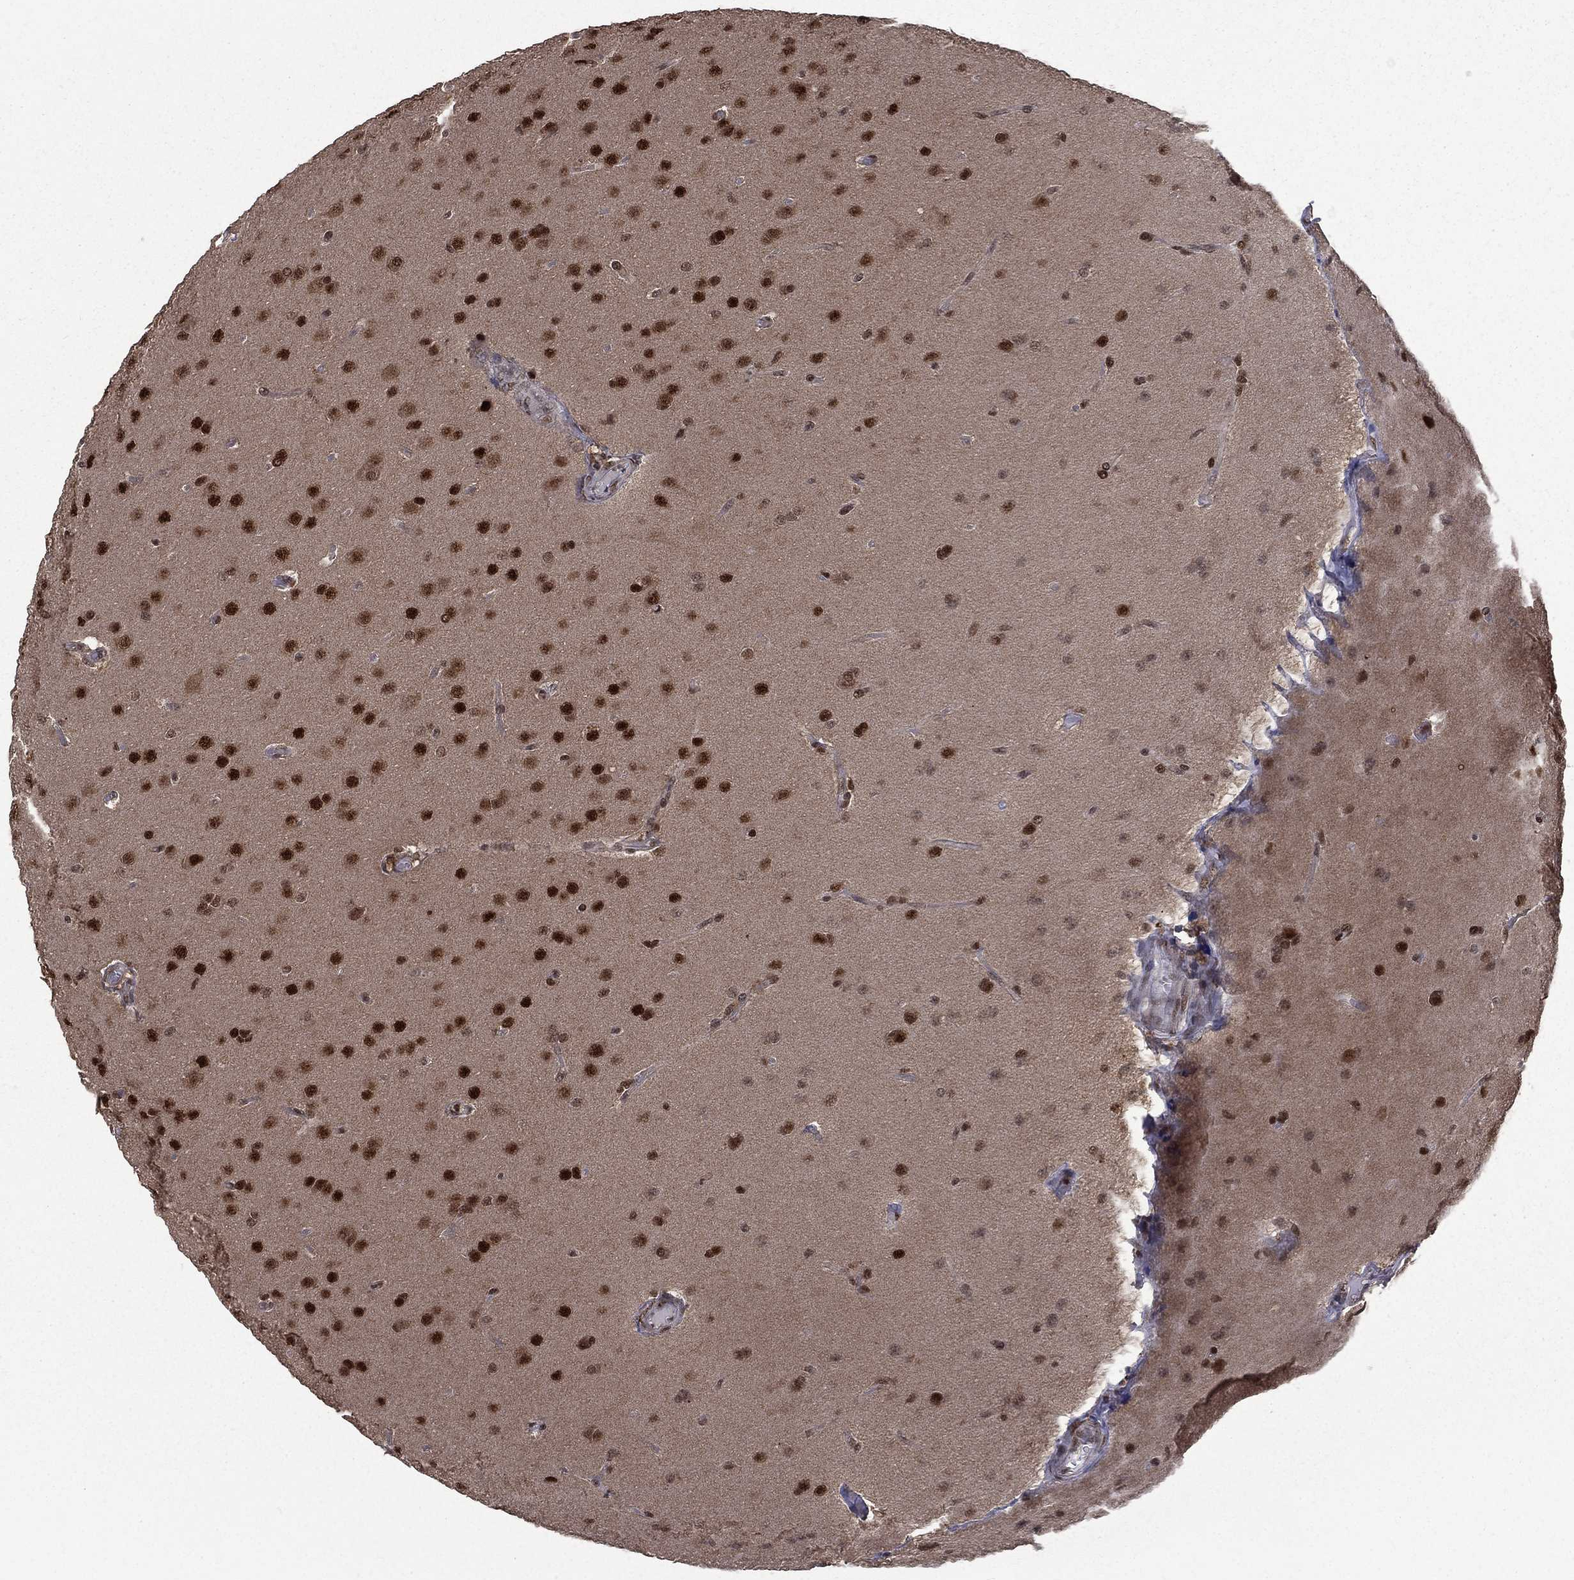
{"staining": {"intensity": "strong", "quantity": ">75%", "location": "nuclear"}, "tissue": "glioma", "cell_type": "Tumor cells", "image_type": "cancer", "snomed": [{"axis": "morphology", "description": "Glioma, malignant, Low grade"}, {"axis": "topography", "description": "Brain"}], "caption": "Strong nuclear expression is appreciated in approximately >75% of tumor cells in glioma.", "gene": "JMJD6", "patient": {"sex": "female", "age": 32}}